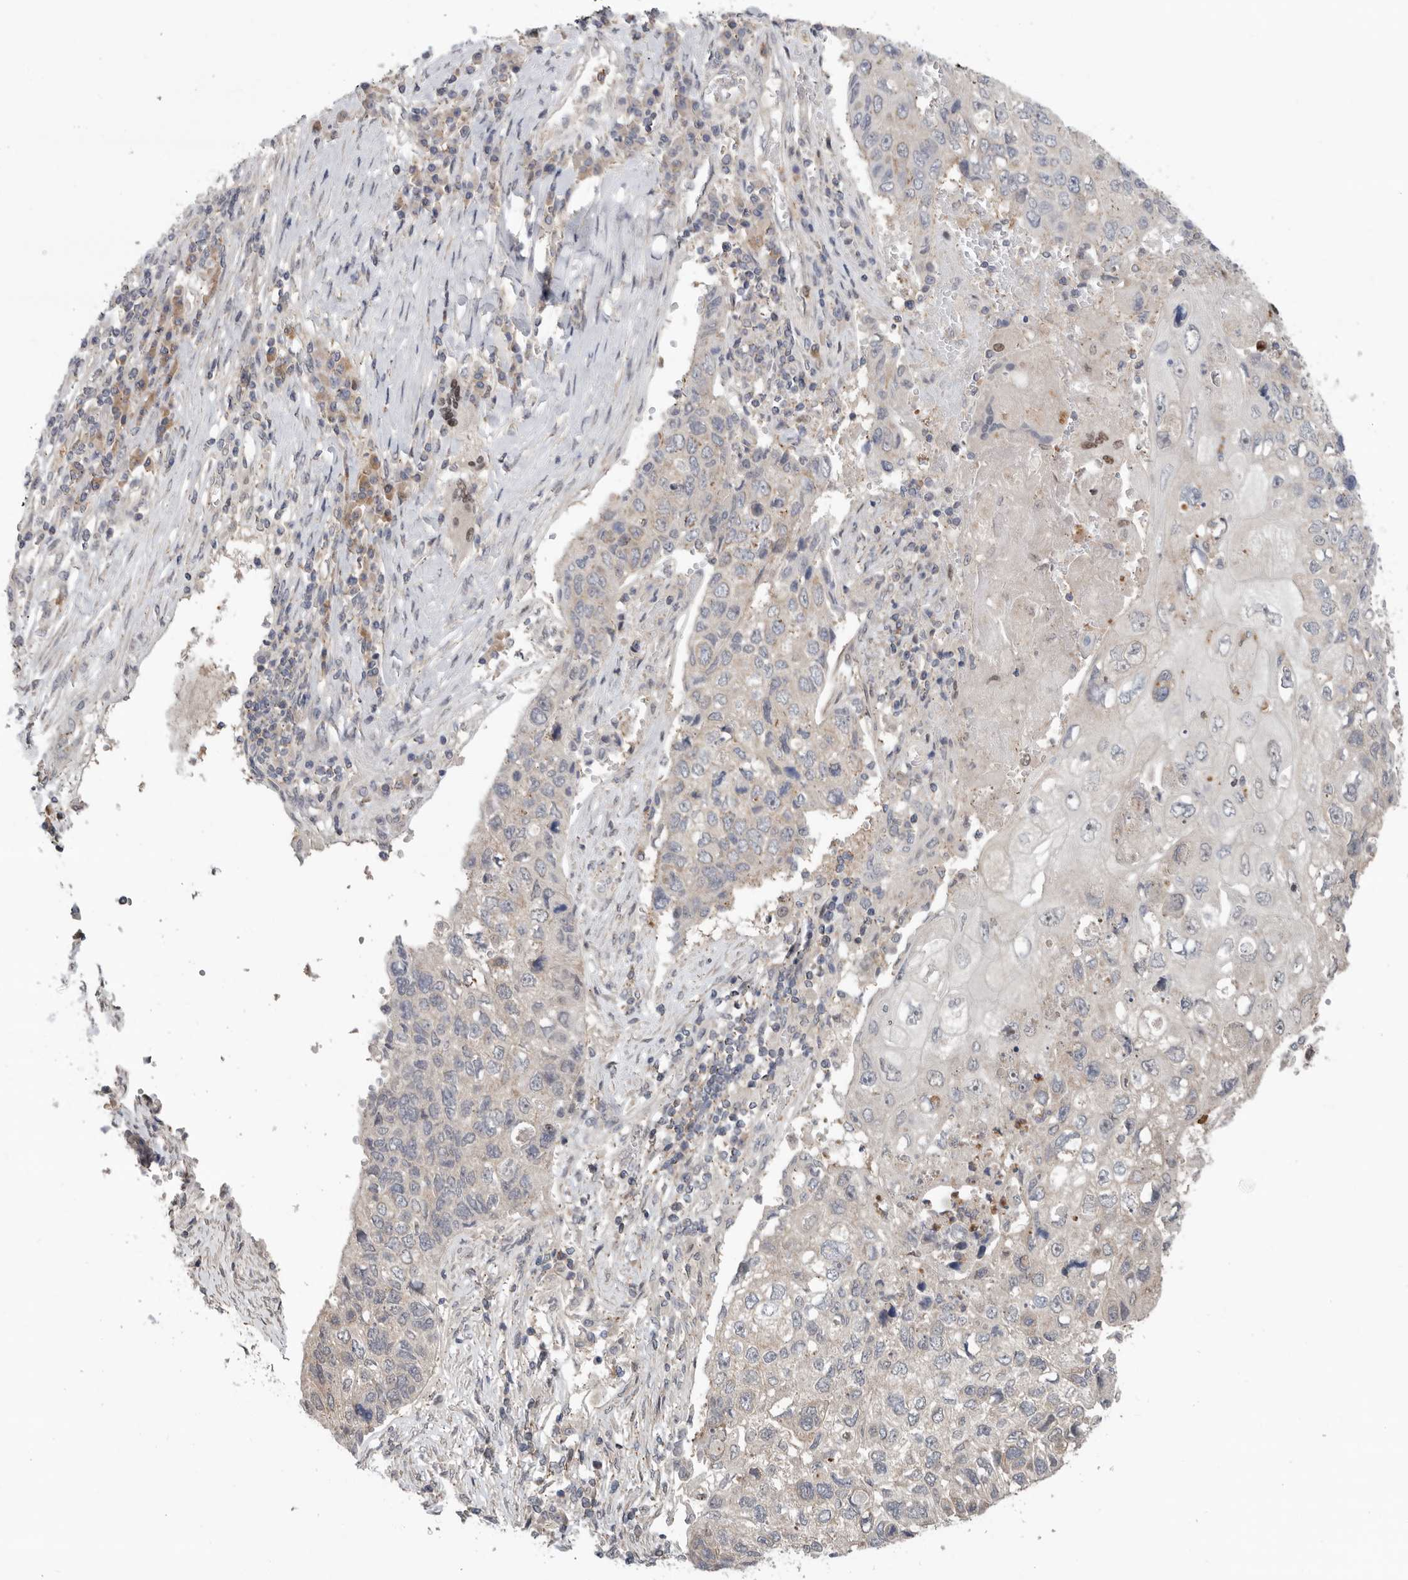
{"staining": {"intensity": "weak", "quantity": "<25%", "location": "cytoplasmic/membranous"}, "tissue": "lung cancer", "cell_type": "Tumor cells", "image_type": "cancer", "snomed": [{"axis": "morphology", "description": "Squamous cell carcinoma, NOS"}, {"axis": "topography", "description": "Lung"}], "caption": "DAB immunohistochemical staining of lung cancer (squamous cell carcinoma) shows no significant expression in tumor cells. The staining was performed using DAB (3,3'-diaminobenzidine) to visualize the protein expression in brown, while the nuclei were stained in blue with hematoxylin (Magnification: 20x).", "gene": "KLK5", "patient": {"sex": "male", "age": 61}}